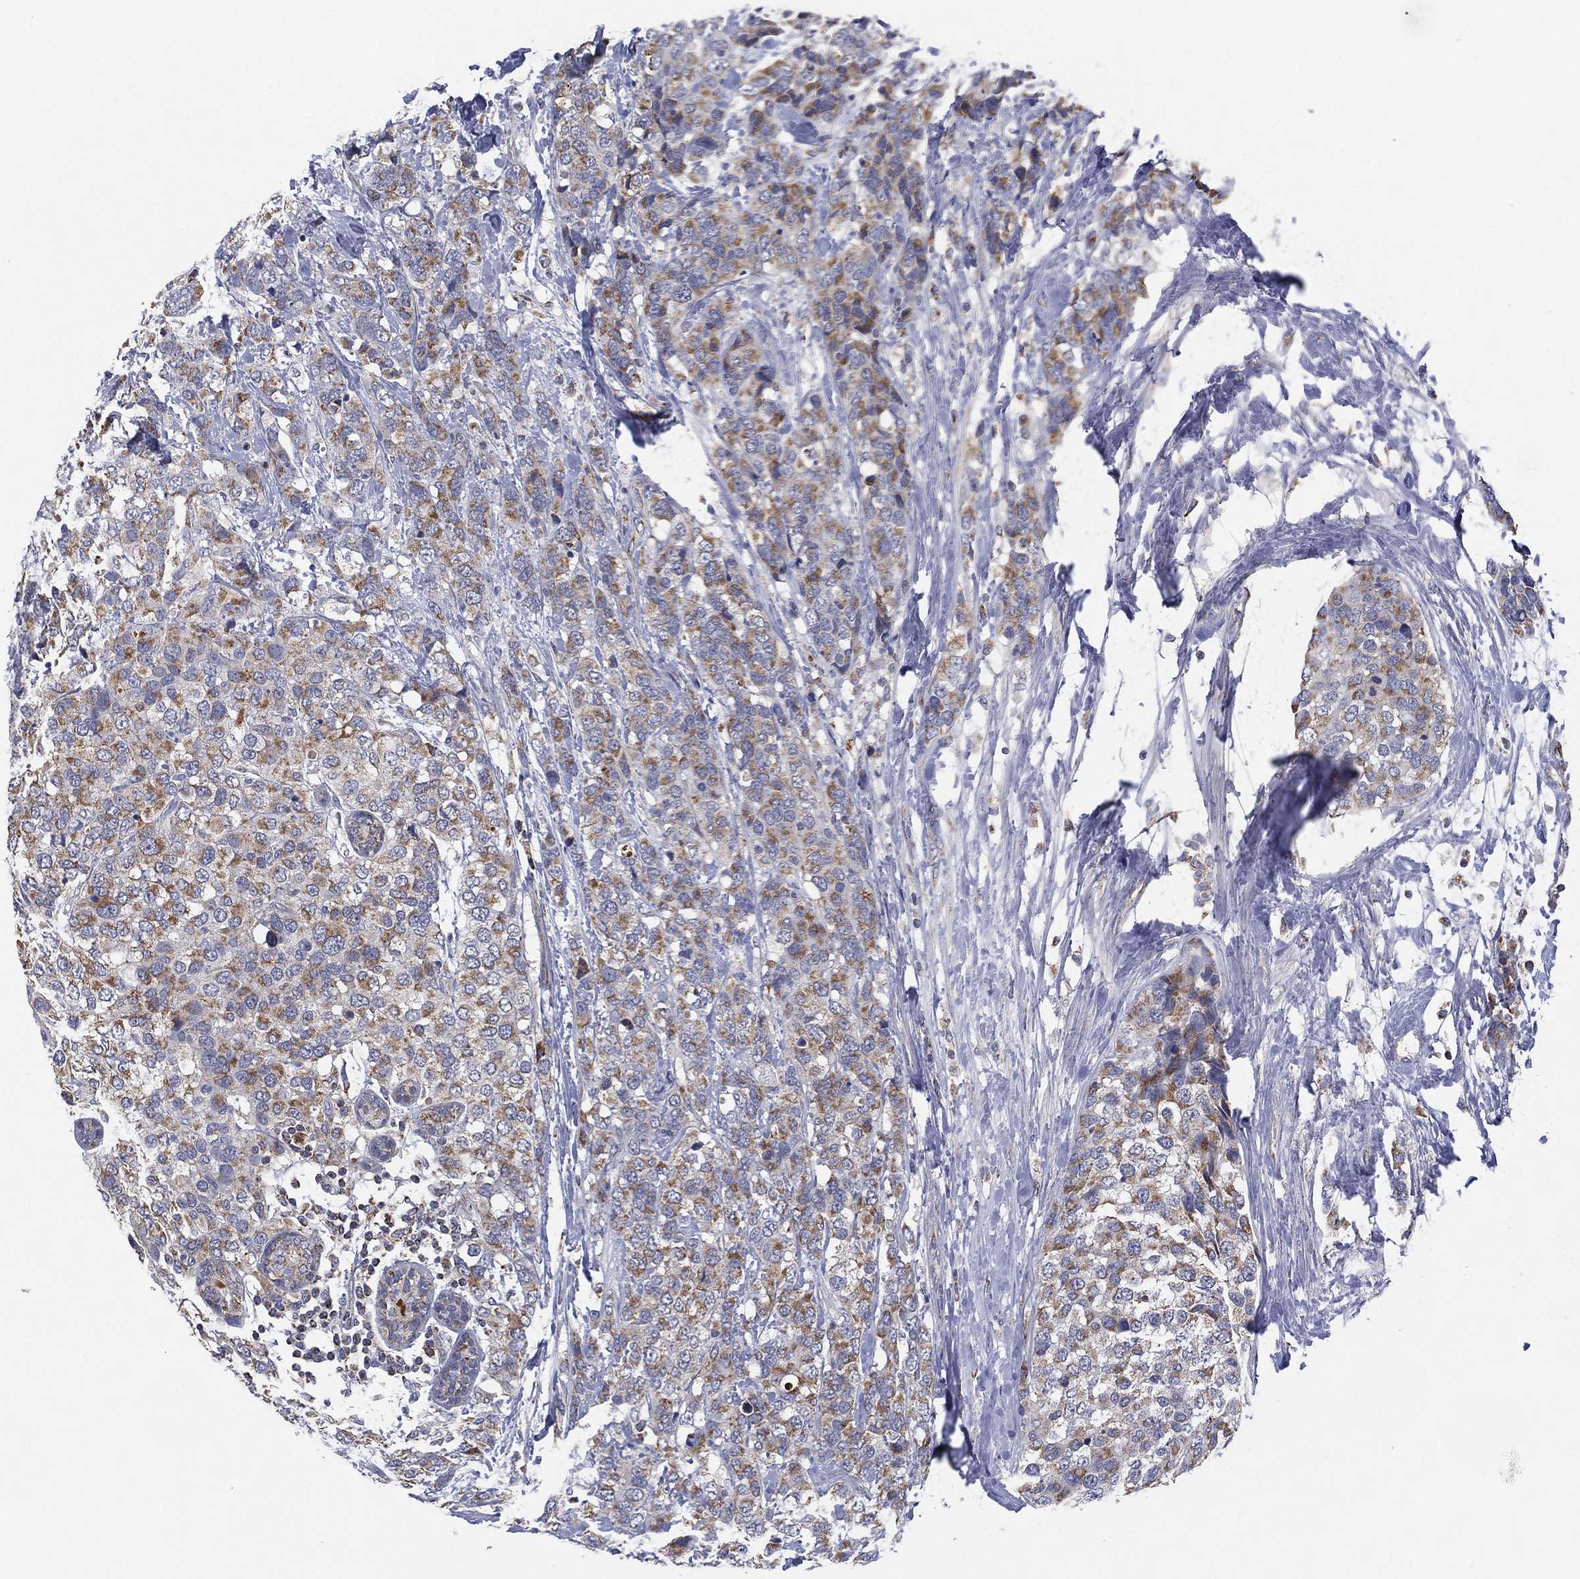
{"staining": {"intensity": "moderate", "quantity": "25%-75%", "location": "cytoplasmic/membranous"}, "tissue": "breast cancer", "cell_type": "Tumor cells", "image_type": "cancer", "snomed": [{"axis": "morphology", "description": "Lobular carcinoma"}, {"axis": "topography", "description": "Breast"}], "caption": "Immunohistochemical staining of lobular carcinoma (breast) displays moderate cytoplasmic/membranous protein positivity in about 25%-75% of tumor cells.", "gene": "PPP2R5A", "patient": {"sex": "female", "age": 59}}